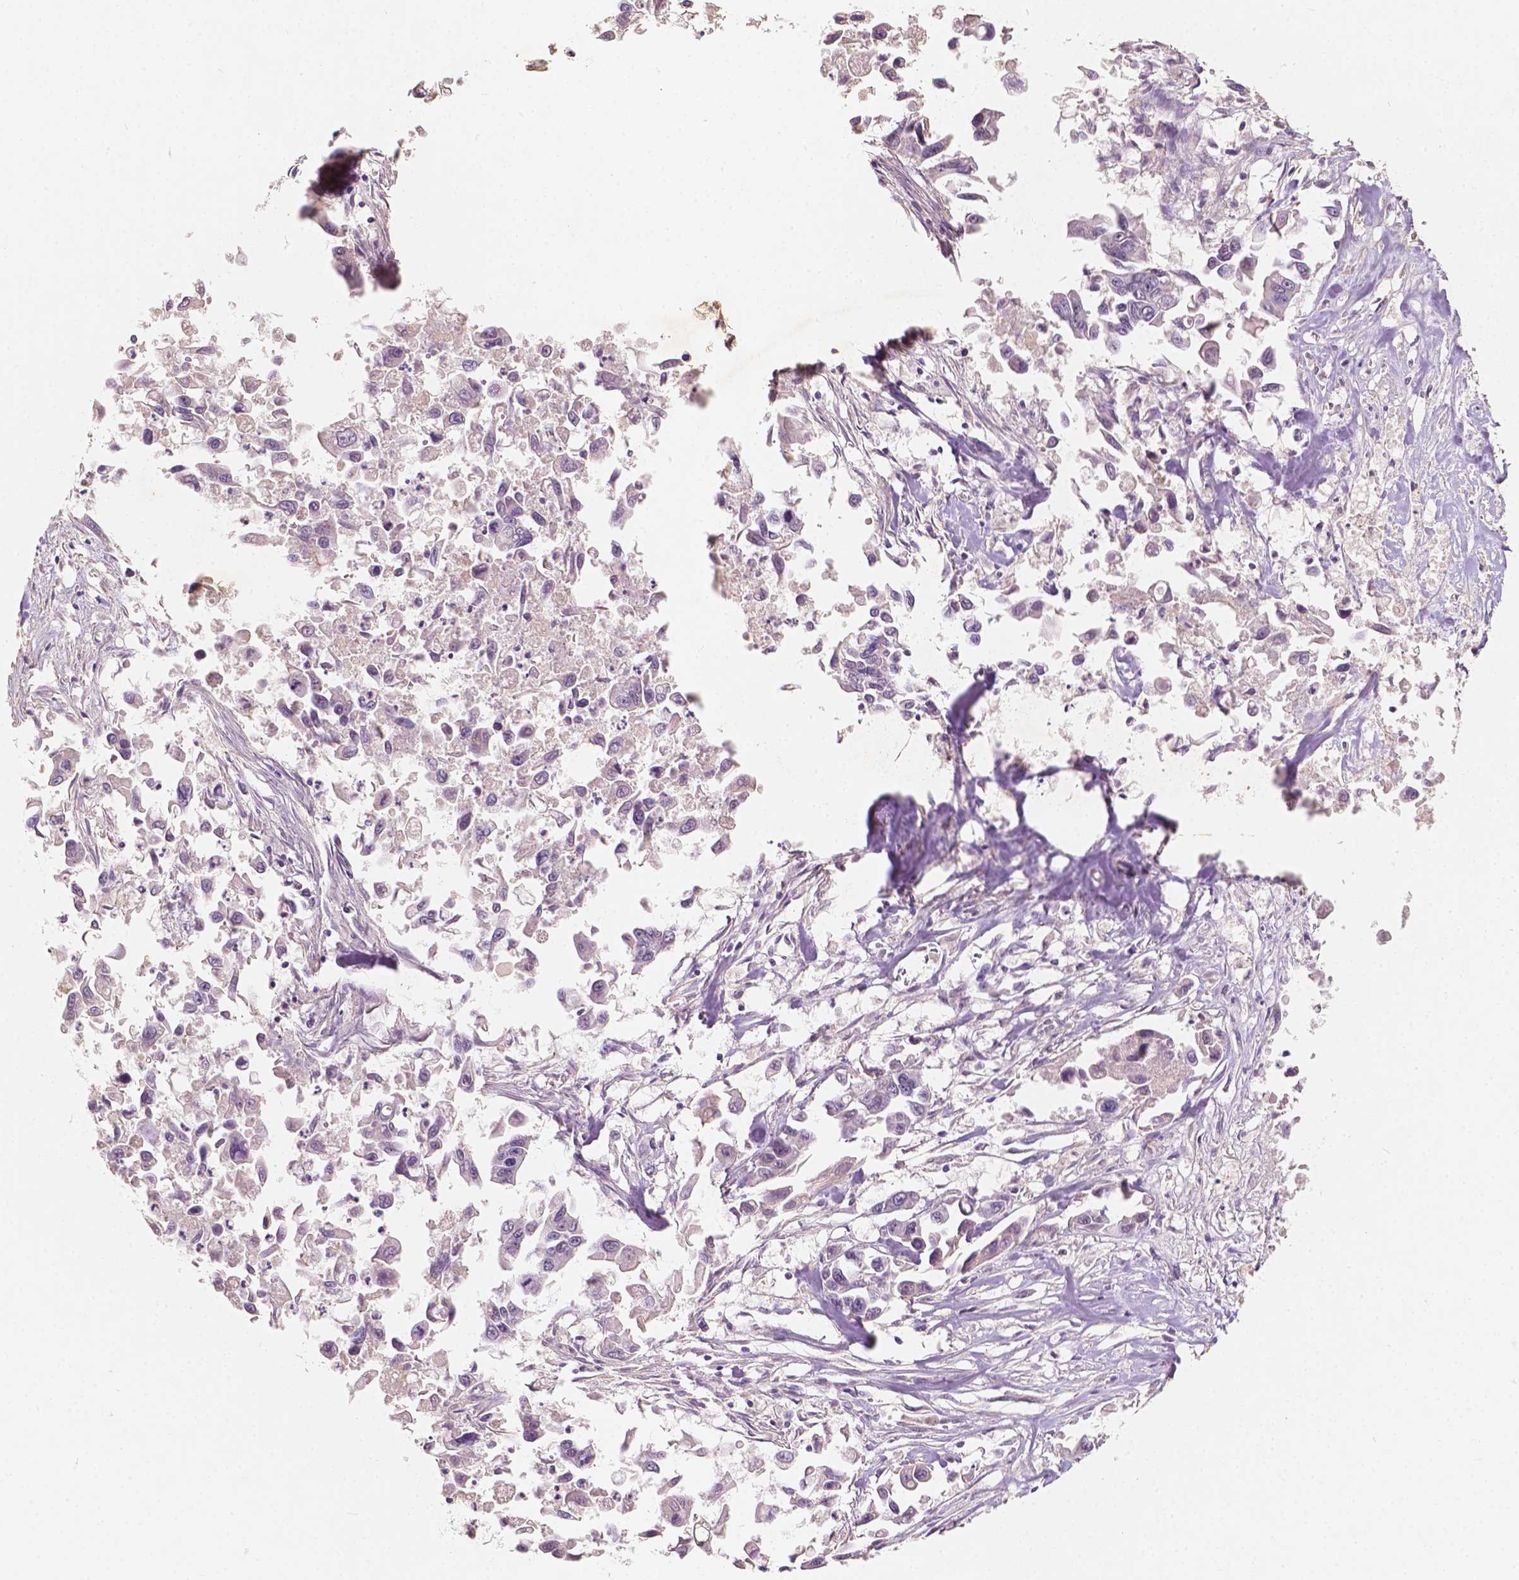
{"staining": {"intensity": "negative", "quantity": "none", "location": "none"}, "tissue": "pancreatic cancer", "cell_type": "Tumor cells", "image_type": "cancer", "snomed": [{"axis": "morphology", "description": "Adenocarcinoma, NOS"}, {"axis": "topography", "description": "Pancreas"}], "caption": "IHC of adenocarcinoma (pancreatic) exhibits no positivity in tumor cells. (Brightfield microscopy of DAB (3,3'-diaminobenzidine) immunohistochemistry (IHC) at high magnification).", "gene": "SOX15", "patient": {"sex": "female", "age": 83}}